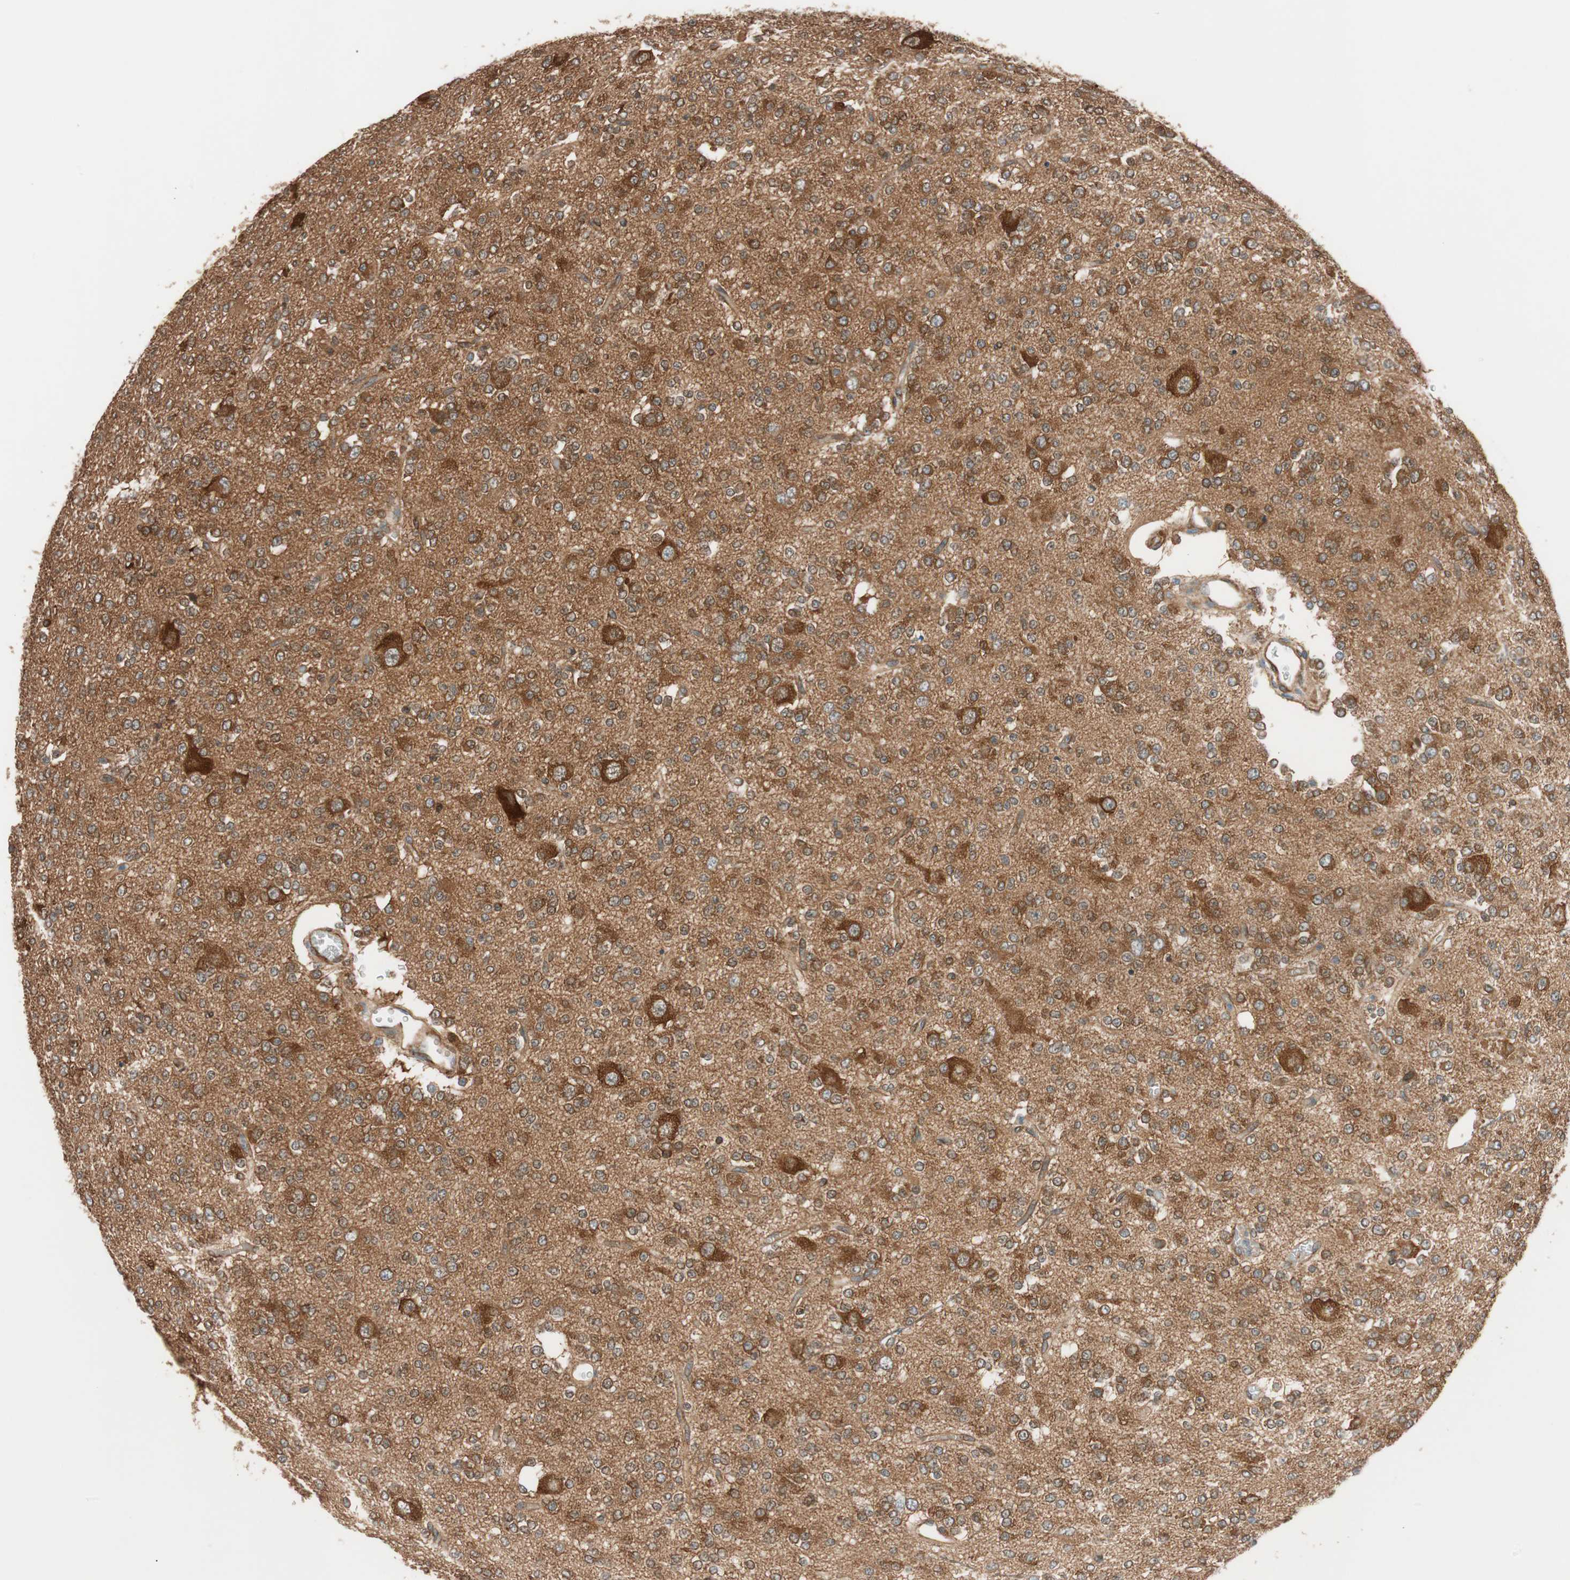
{"staining": {"intensity": "moderate", "quantity": ">75%", "location": "cytoplasmic/membranous"}, "tissue": "glioma", "cell_type": "Tumor cells", "image_type": "cancer", "snomed": [{"axis": "morphology", "description": "Glioma, malignant, Low grade"}, {"axis": "topography", "description": "Brain"}], "caption": "Protein expression analysis of human glioma reveals moderate cytoplasmic/membranous expression in about >75% of tumor cells.", "gene": "WASL", "patient": {"sex": "male", "age": 38}}